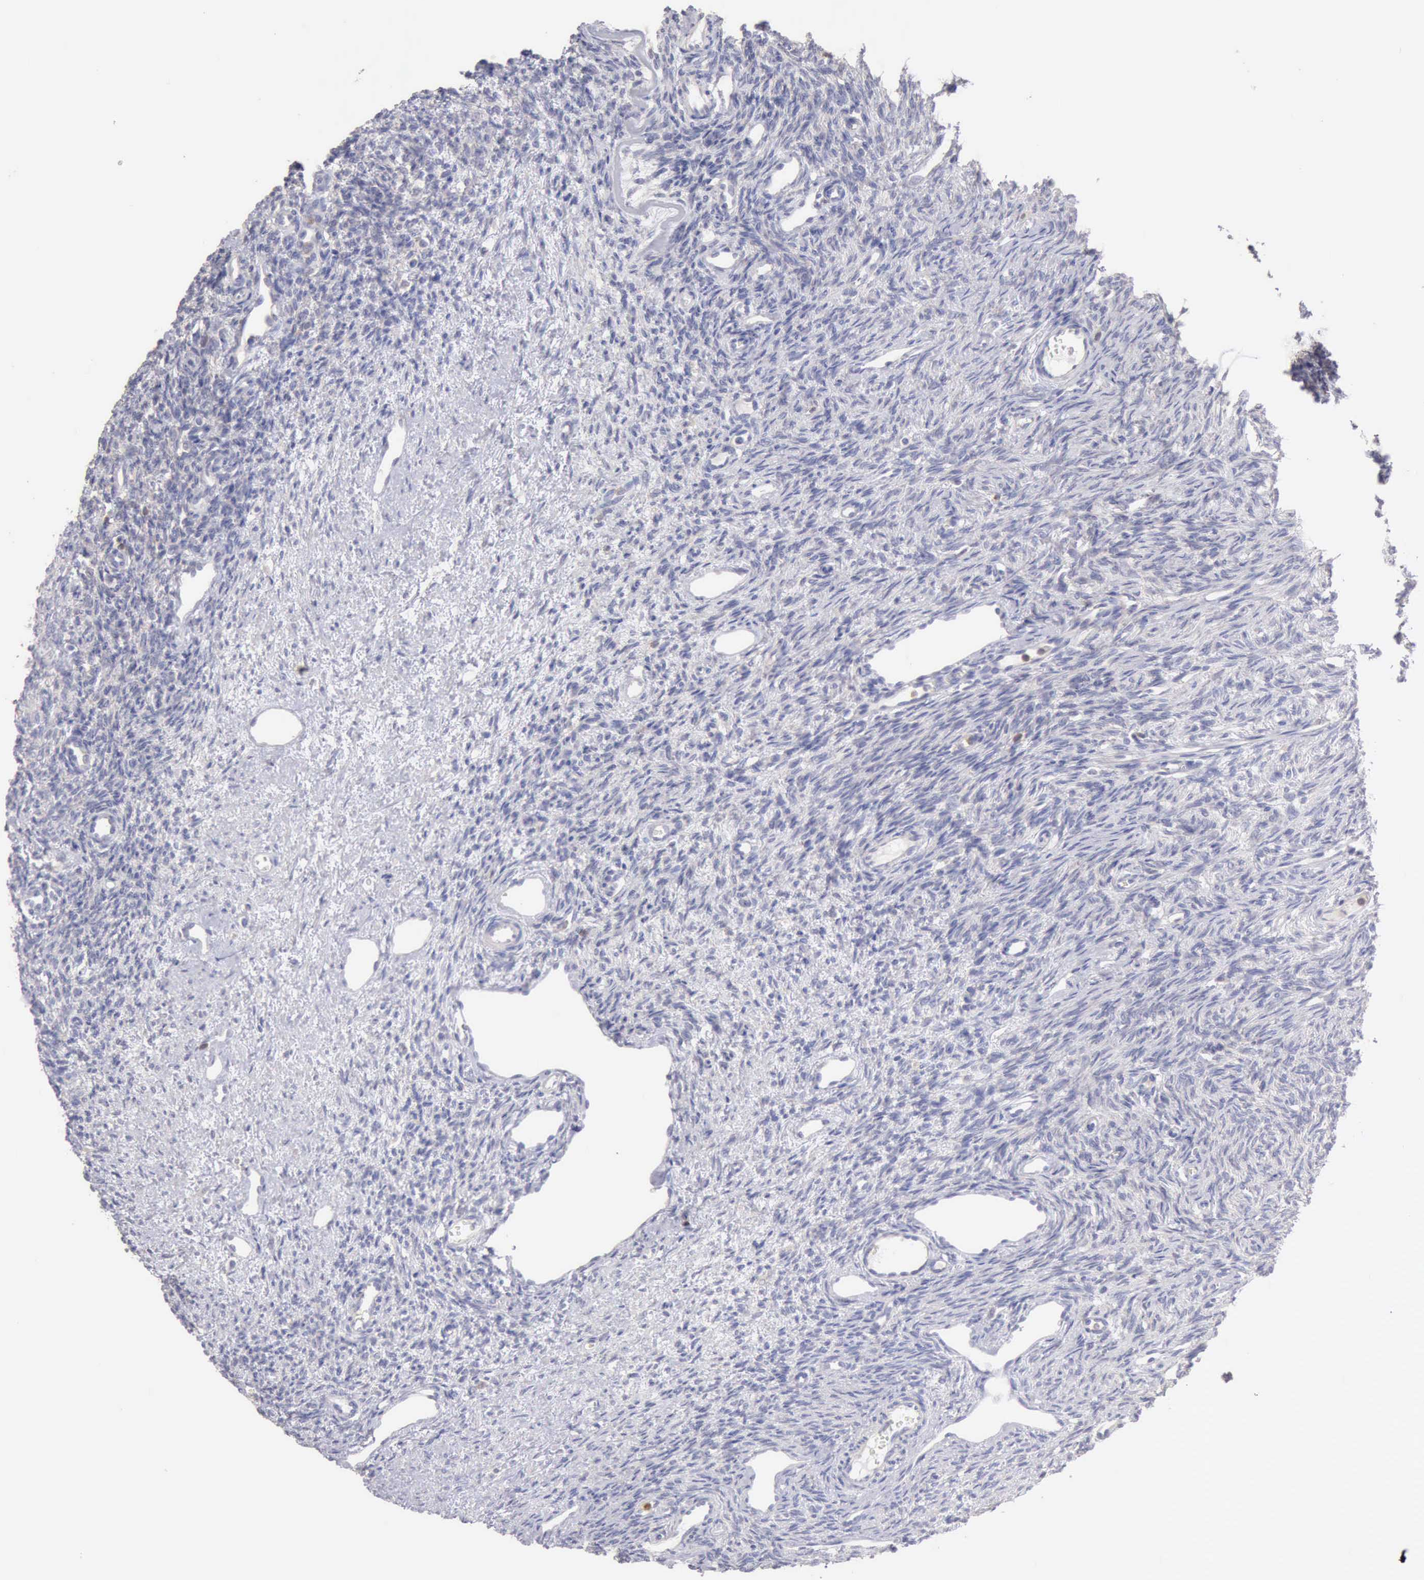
{"staining": {"intensity": "negative", "quantity": "none", "location": "none"}, "tissue": "ovary", "cell_type": "Follicle cells", "image_type": "normal", "snomed": [{"axis": "morphology", "description": "Normal tissue, NOS"}, {"axis": "topography", "description": "Ovary"}], "caption": "This micrograph is of benign ovary stained with immunohistochemistry (IHC) to label a protein in brown with the nuclei are counter-stained blue. There is no expression in follicle cells.", "gene": "SASH3", "patient": {"sex": "female", "age": 33}}